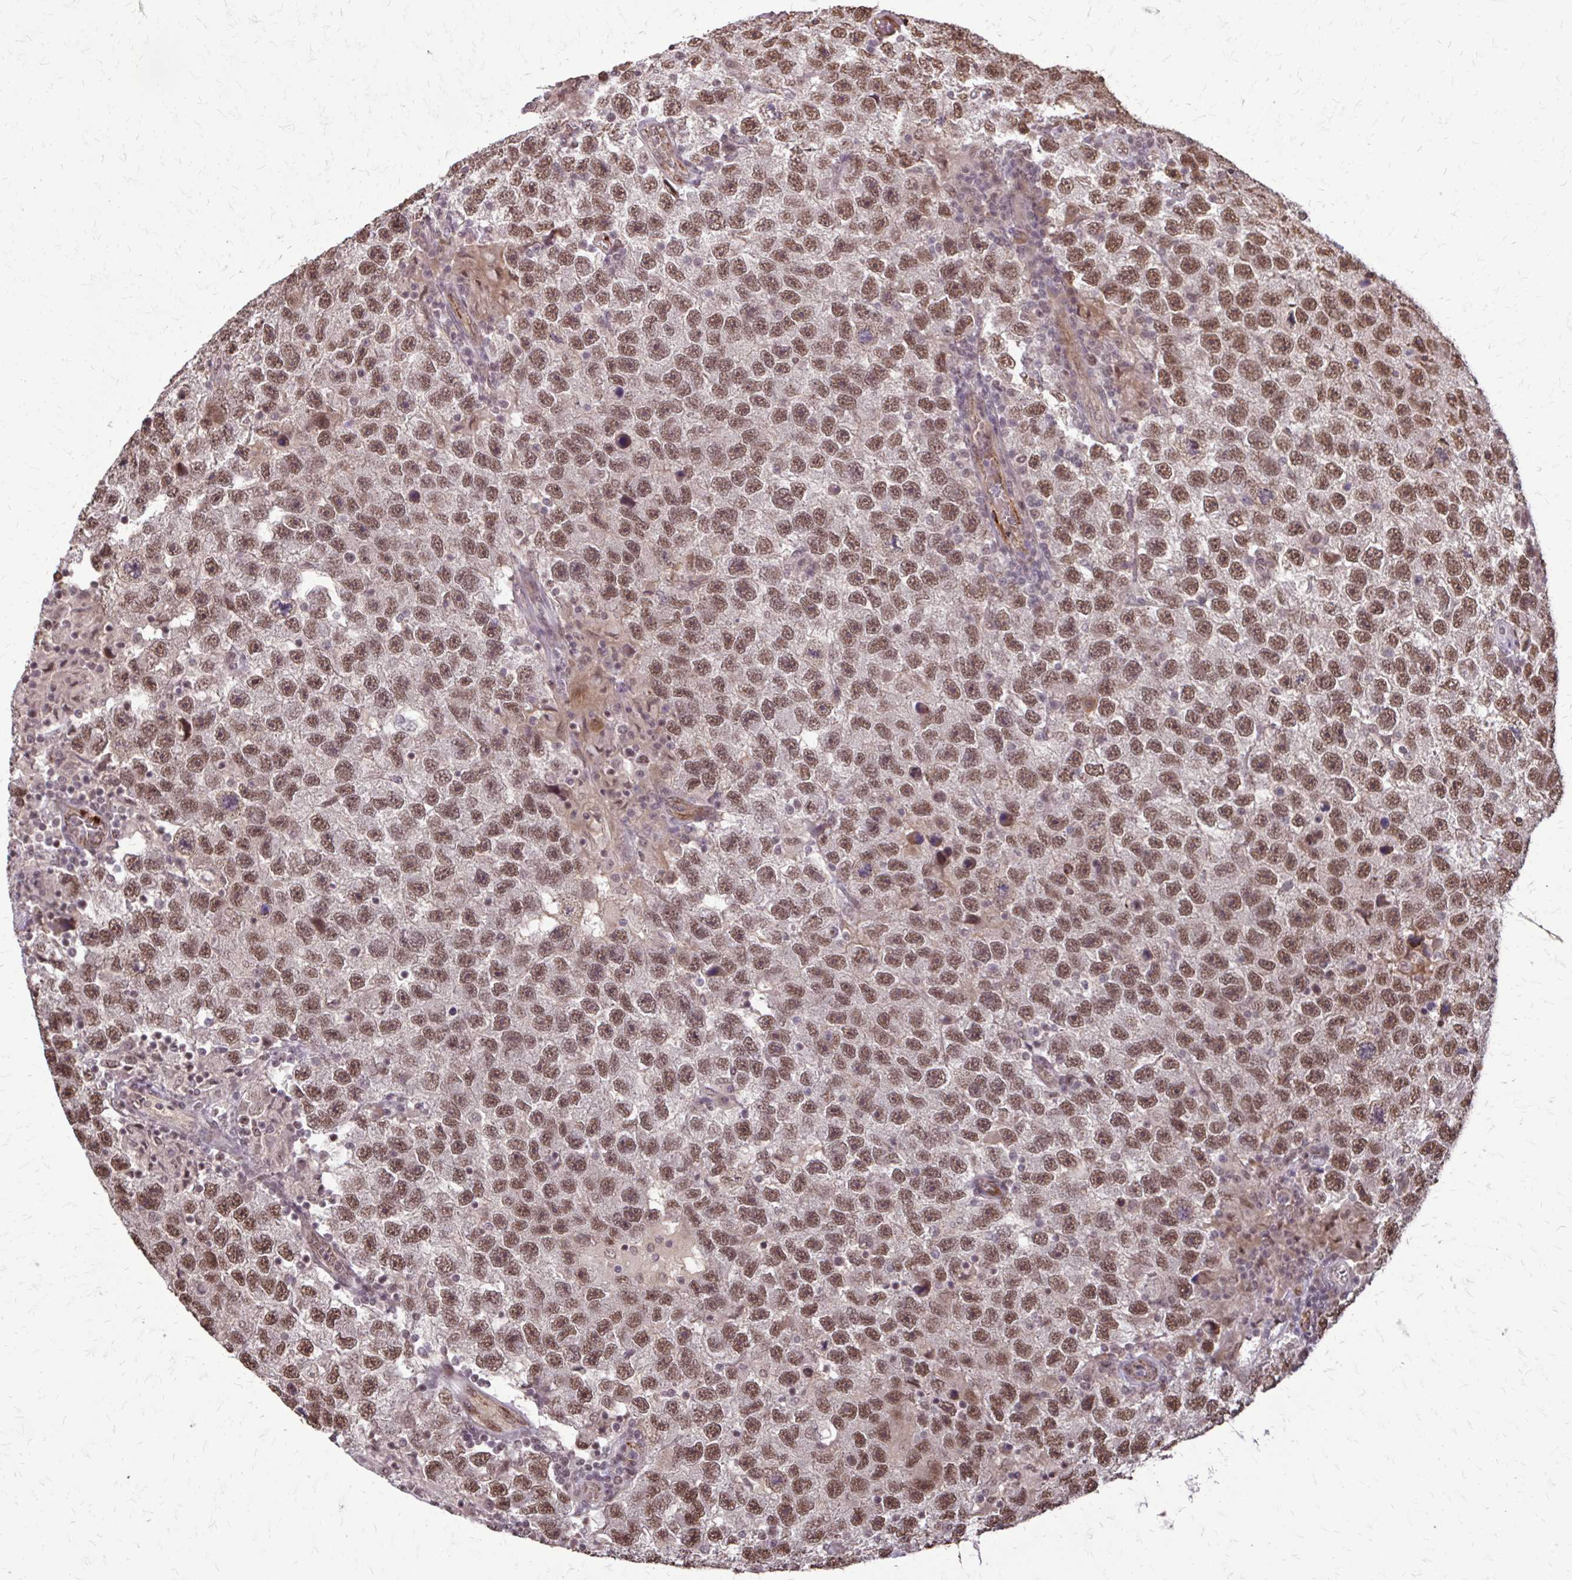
{"staining": {"intensity": "strong", "quantity": ">75%", "location": "nuclear"}, "tissue": "testis cancer", "cell_type": "Tumor cells", "image_type": "cancer", "snomed": [{"axis": "morphology", "description": "Seminoma, NOS"}, {"axis": "topography", "description": "Testis"}], "caption": "This photomicrograph reveals IHC staining of human testis seminoma, with high strong nuclear expression in about >75% of tumor cells.", "gene": "SS18", "patient": {"sex": "male", "age": 26}}